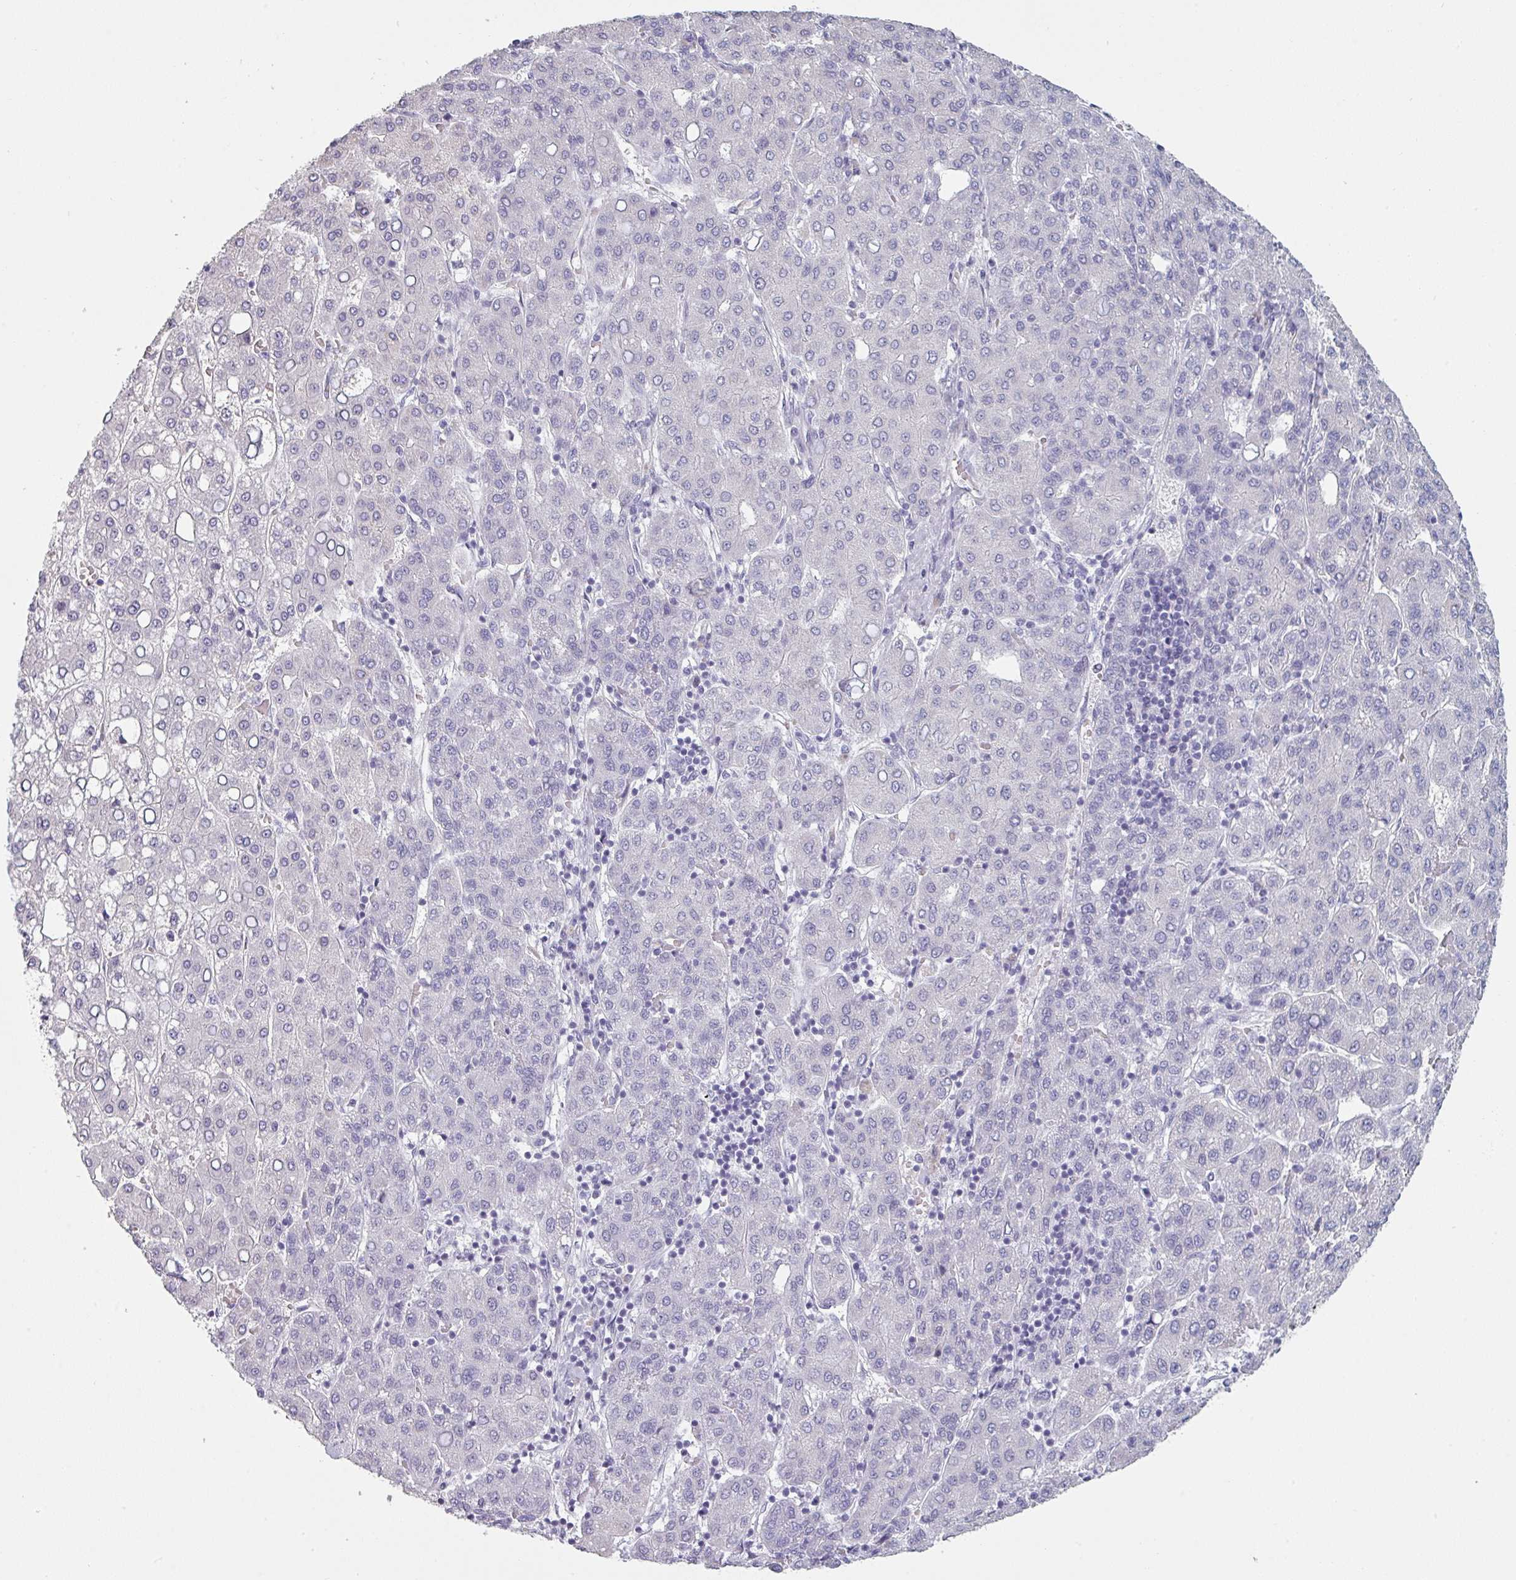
{"staining": {"intensity": "negative", "quantity": "none", "location": "none"}, "tissue": "liver cancer", "cell_type": "Tumor cells", "image_type": "cancer", "snomed": [{"axis": "morphology", "description": "Carcinoma, Hepatocellular, NOS"}, {"axis": "topography", "description": "Liver"}], "caption": "A high-resolution photomicrograph shows IHC staining of liver hepatocellular carcinoma, which shows no significant staining in tumor cells.", "gene": "SFTPA1", "patient": {"sex": "male", "age": 65}}